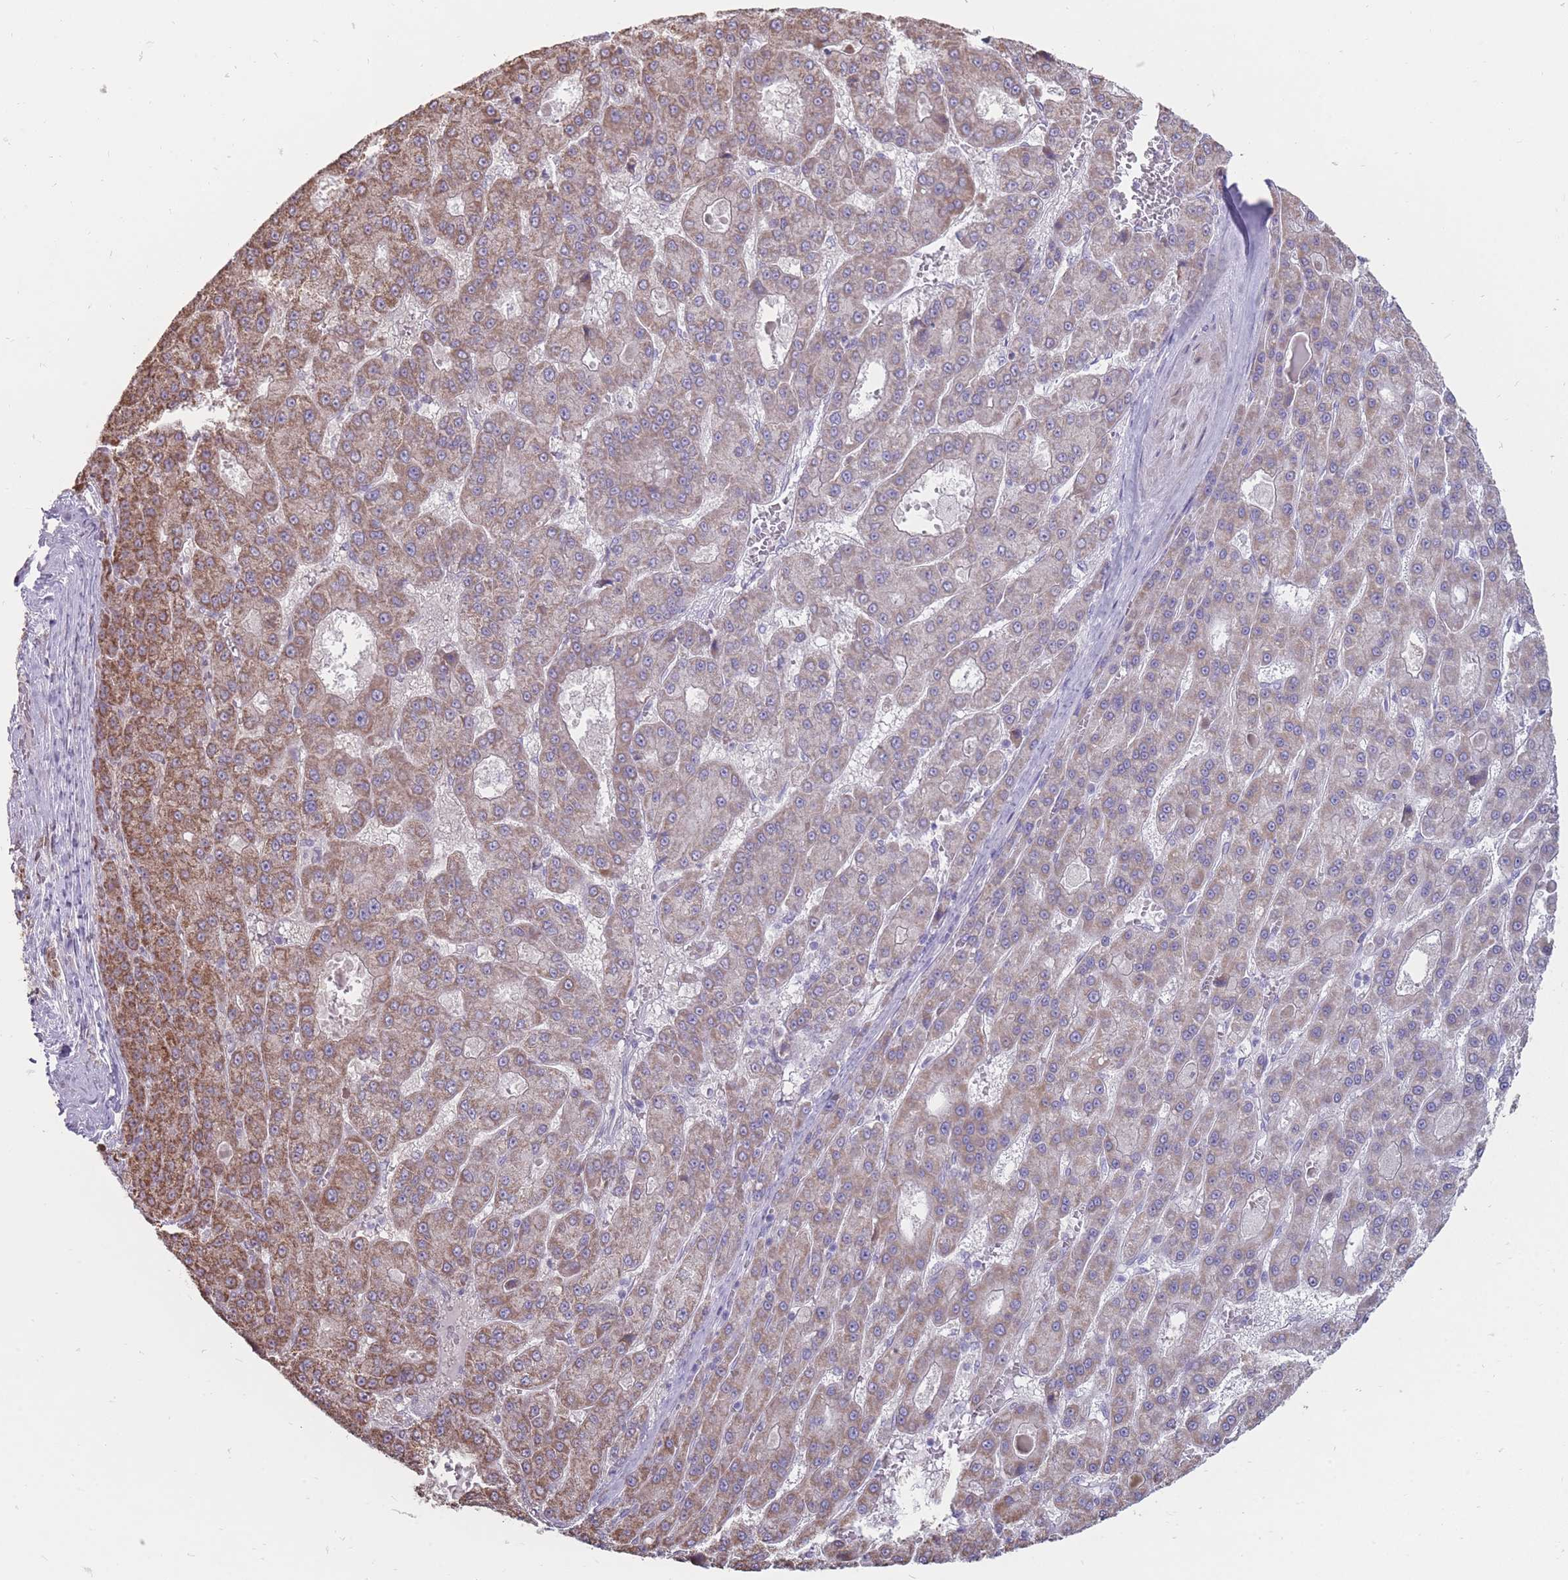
{"staining": {"intensity": "moderate", "quantity": "<25%", "location": "cytoplasmic/membranous"}, "tissue": "liver cancer", "cell_type": "Tumor cells", "image_type": "cancer", "snomed": [{"axis": "morphology", "description": "Carcinoma, Hepatocellular, NOS"}, {"axis": "topography", "description": "Liver"}], "caption": "Protein staining by immunohistochemistry (IHC) exhibits moderate cytoplasmic/membranous expression in approximately <25% of tumor cells in liver cancer (hepatocellular carcinoma).", "gene": "NELL1", "patient": {"sex": "male", "age": 70}}